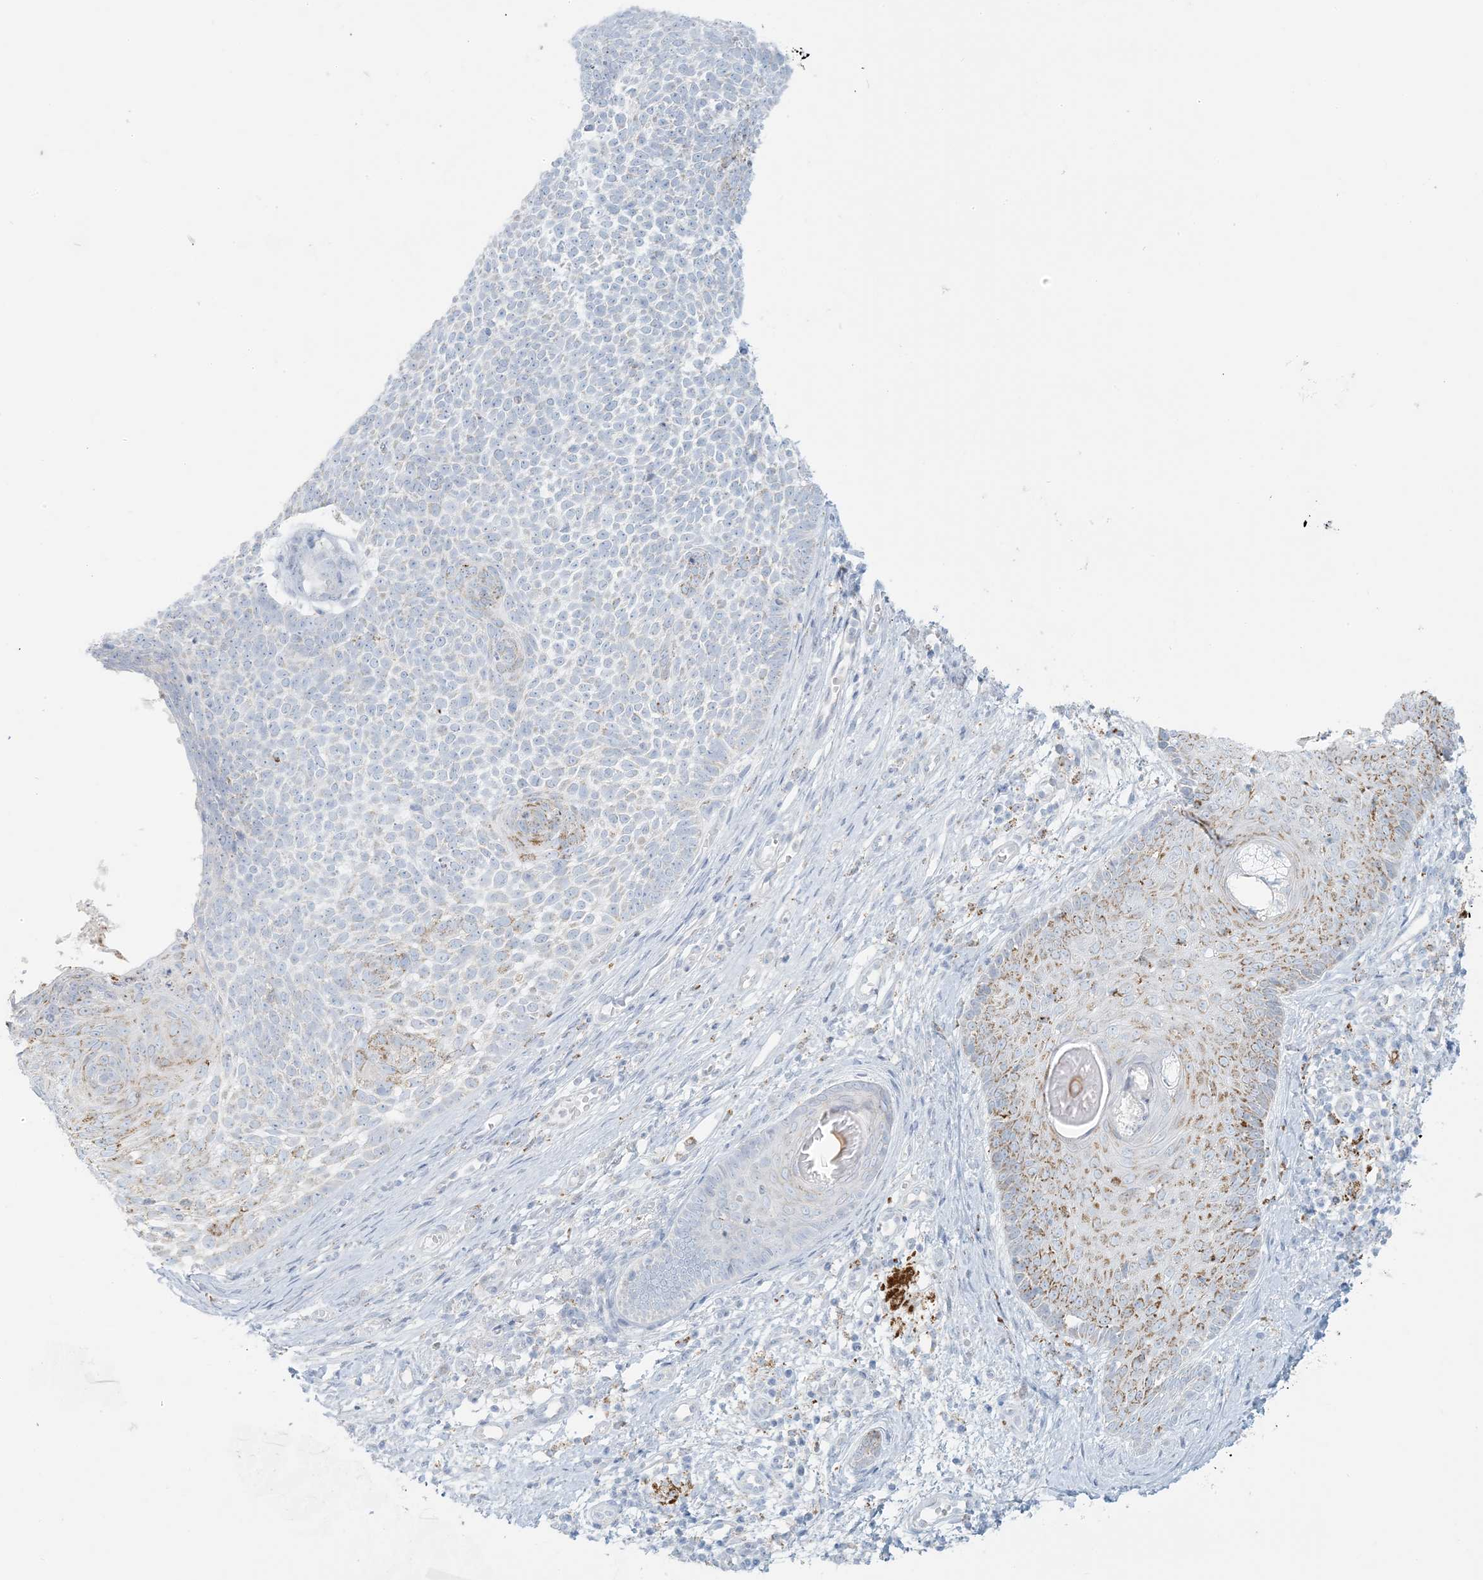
{"staining": {"intensity": "negative", "quantity": "none", "location": "none"}, "tissue": "skin cancer", "cell_type": "Tumor cells", "image_type": "cancer", "snomed": [{"axis": "morphology", "description": "Basal cell carcinoma"}, {"axis": "topography", "description": "Skin"}], "caption": "The immunohistochemistry (IHC) image has no significant positivity in tumor cells of skin cancer (basal cell carcinoma) tissue.", "gene": "ZDHHC4", "patient": {"sex": "female", "age": 81}}